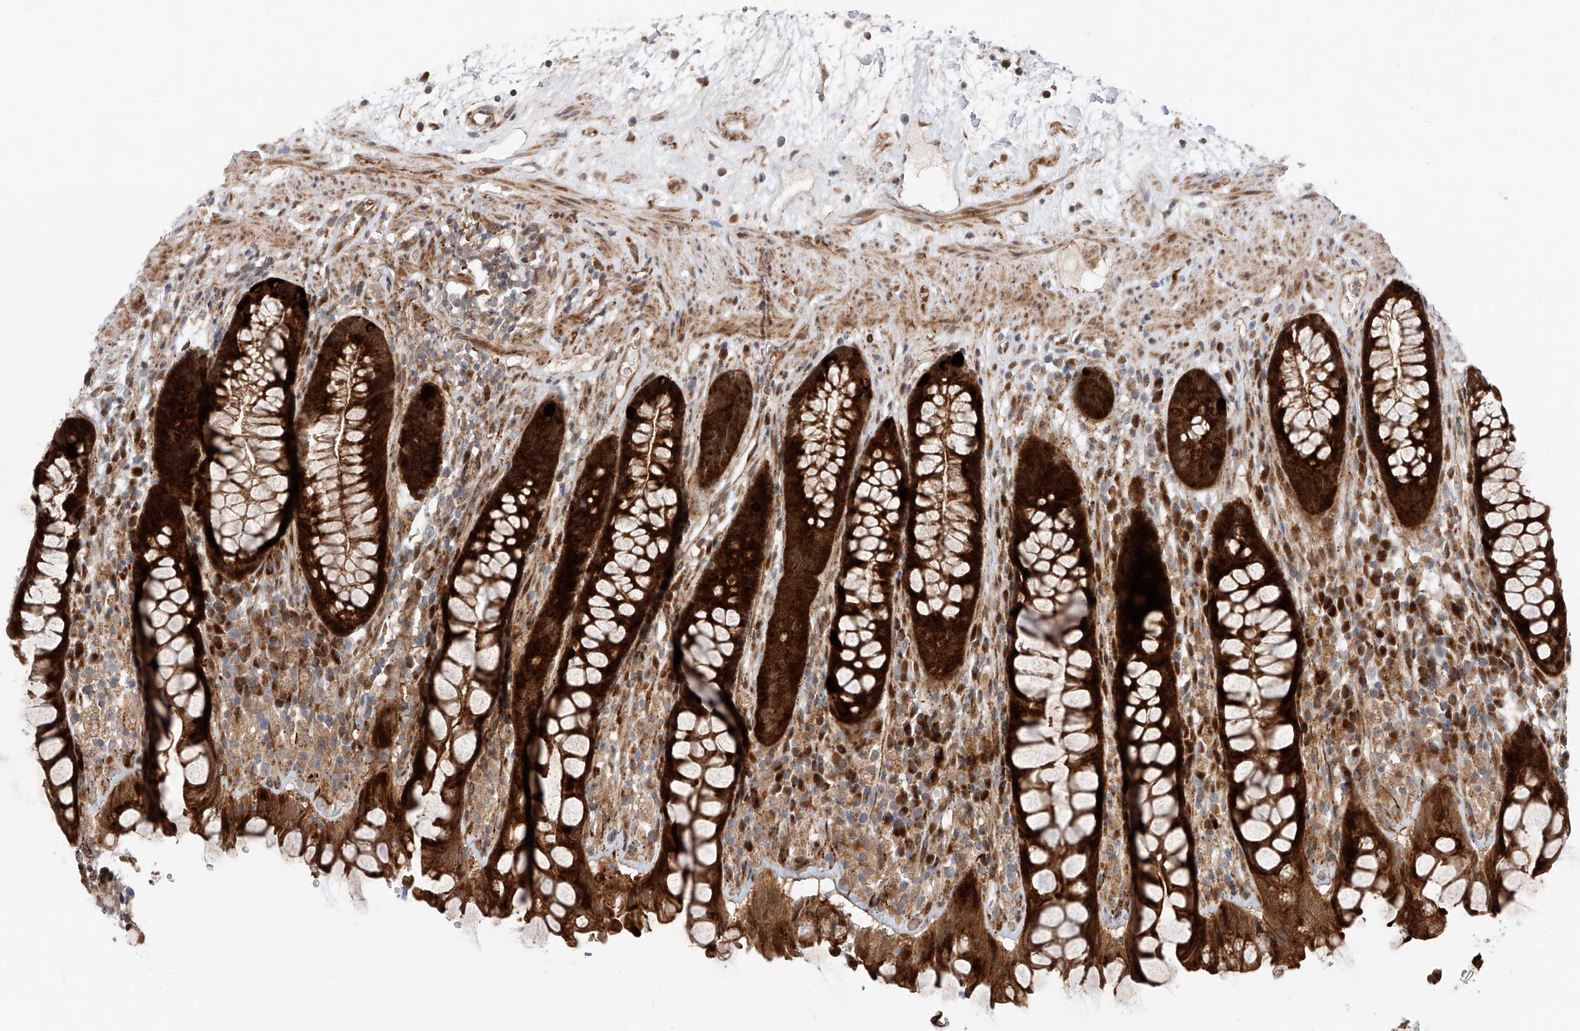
{"staining": {"intensity": "strong", "quantity": ">75%", "location": "cytoplasmic/membranous"}, "tissue": "rectum", "cell_type": "Glandular cells", "image_type": "normal", "snomed": [{"axis": "morphology", "description": "Normal tissue, NOS"}, {"axis": "topography", "description": "Rectum"}], "caption": "DAB immunohistochemical staining of unremarkable human rectum exhibits strong cytoplasmic/membranous protein expression in approximately >75% of glandular cells.", "gene": "USF3", "patient": {"sex": "male", "age": 64}}